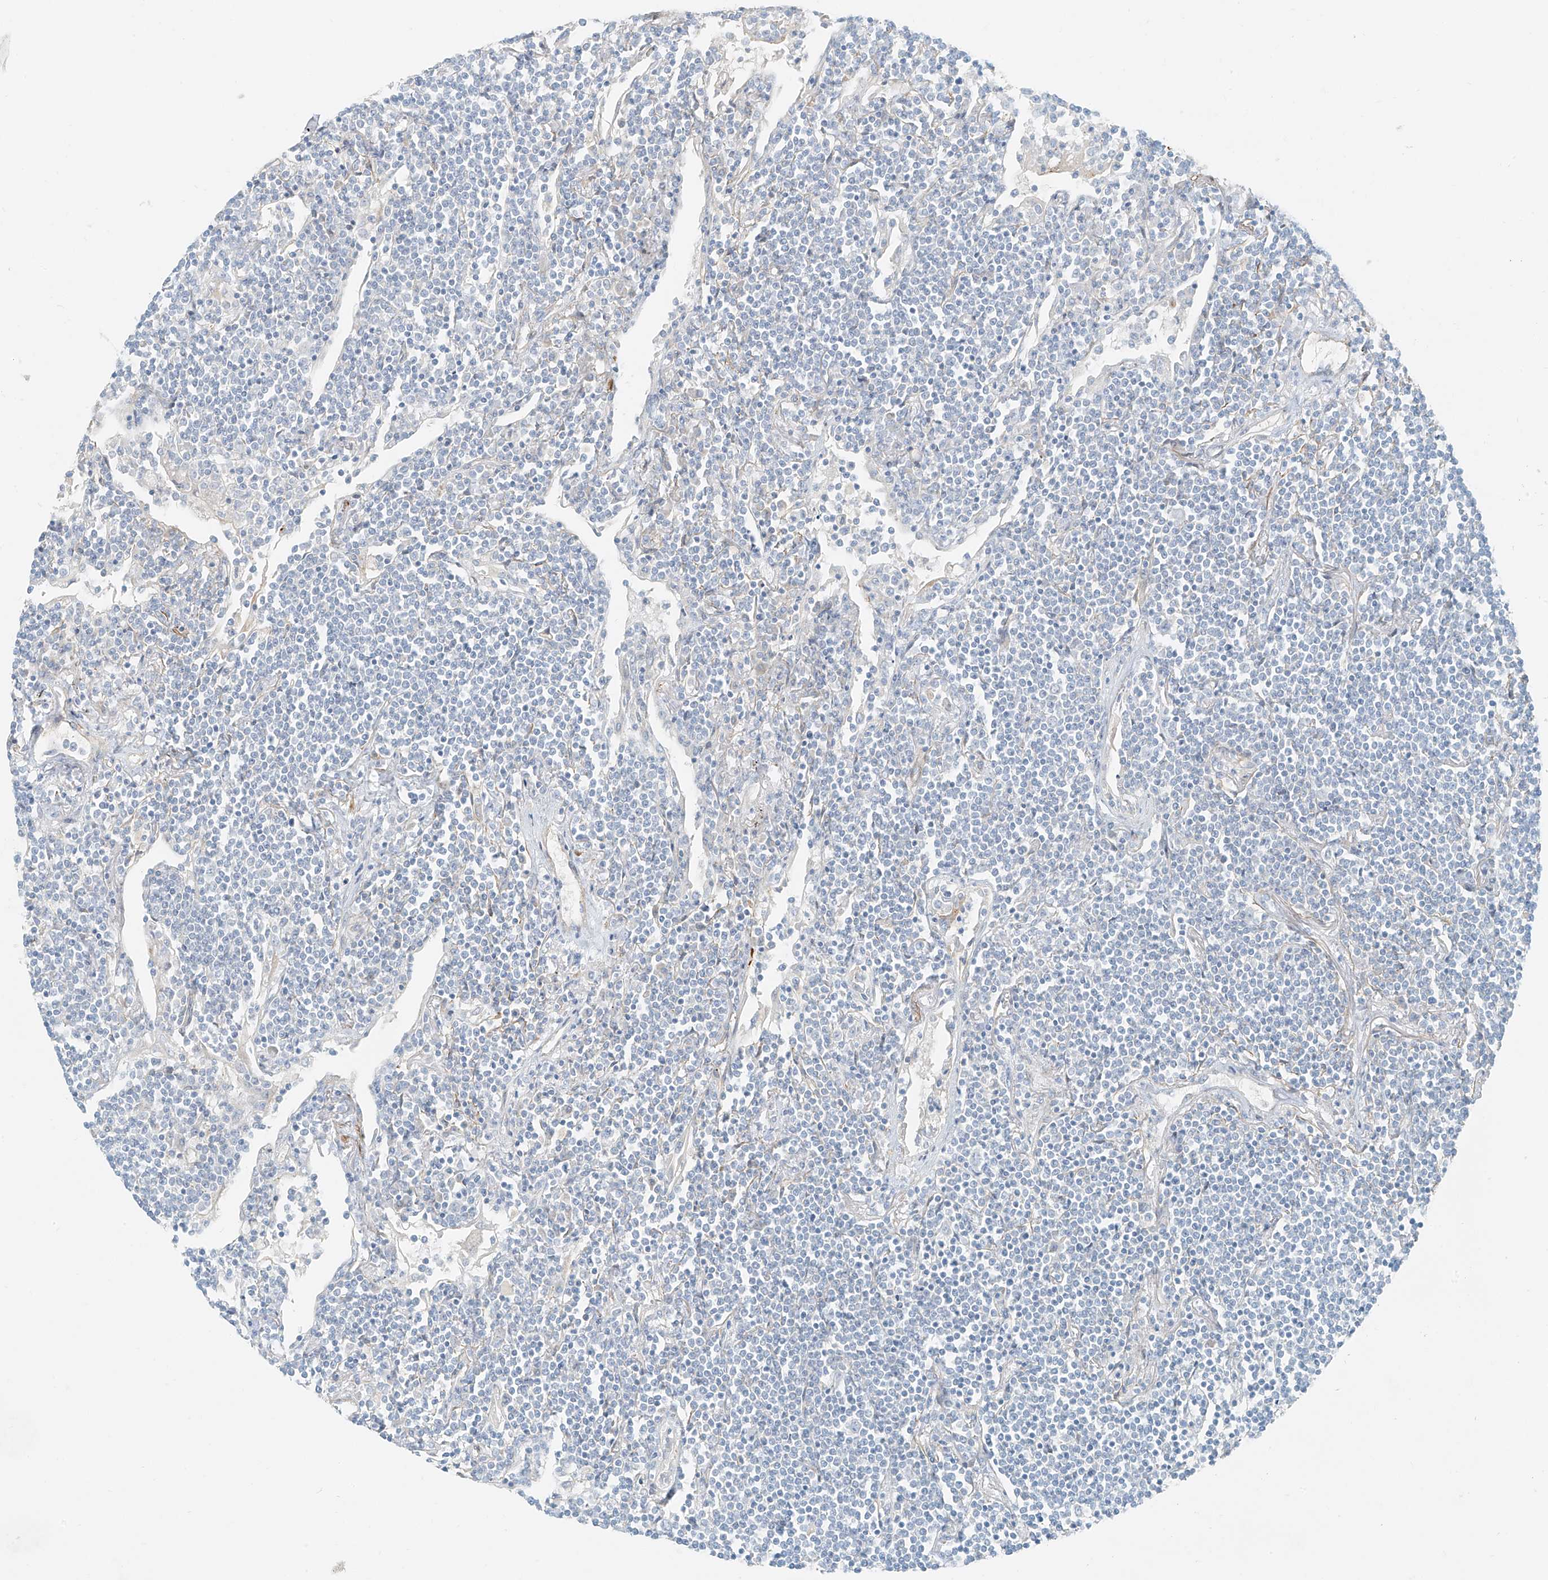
{"staining": {"intensity": "negative", "quantity": "none", "location": "none"}, "tissue": "lymphoma", "cell_type": "Tumor cells", "image_type": "cancer", "snomed": [{"axis": "morphology", "description": "Malignant lymphoma, non-Hodgkin's type, Low grade"}, {"axis": "topography", "description": "Lung"}], "caption": "DAB immunohistochemical staining of low-grade malignant lymphoma, non-Hodgkin's type exhibits no significant expression in tumor cells.", "gene": "SMCP", "patient": {"sex": "female", "age": 71}}